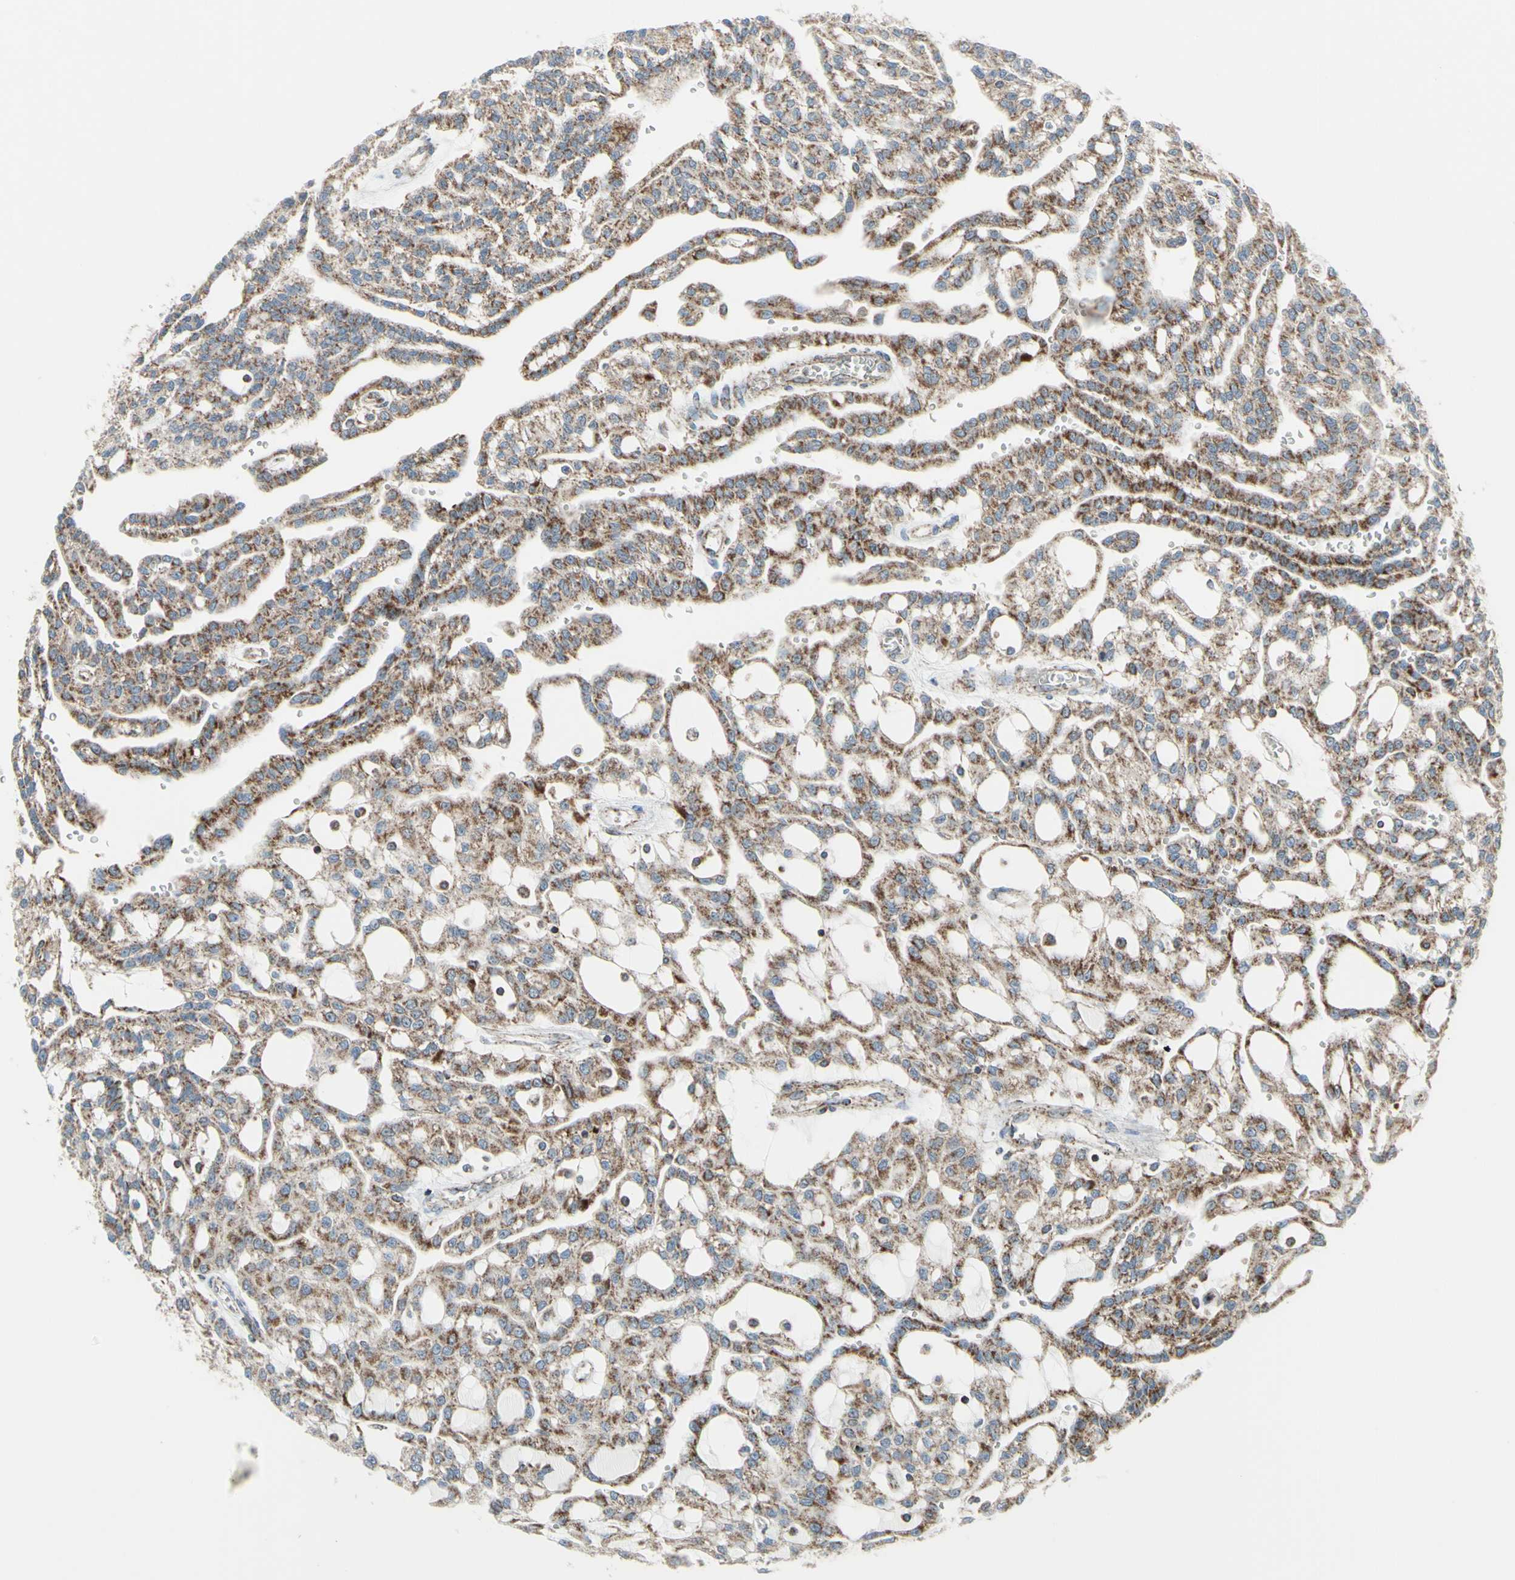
{"staining": {"intensity": "moderate", "quantity": "25%-75%", "location": "cytoplasmic/membranous"}, "tissue": "renal cancer", "cell_type": "Tumor cells", "image_type": "cancer", "snomed": [{"axis": "morphology", "description": "Adenocarcinoma, NOS"}, {"axis": "topography", "description": "Kidney"}], "caption": "The micrograph exhibits staining of renal cancer (adenocarcinoma), revealing moderate cytoplasmic/membranous protein expression (brown color) within tumor cells. The staining is performed using DAB brown chromogen to label protein expression. The nuclei are counter-stained blue using hematoxylin.", "gene": "FAM171B", "patient": {"sex": "male", "age": 63}}